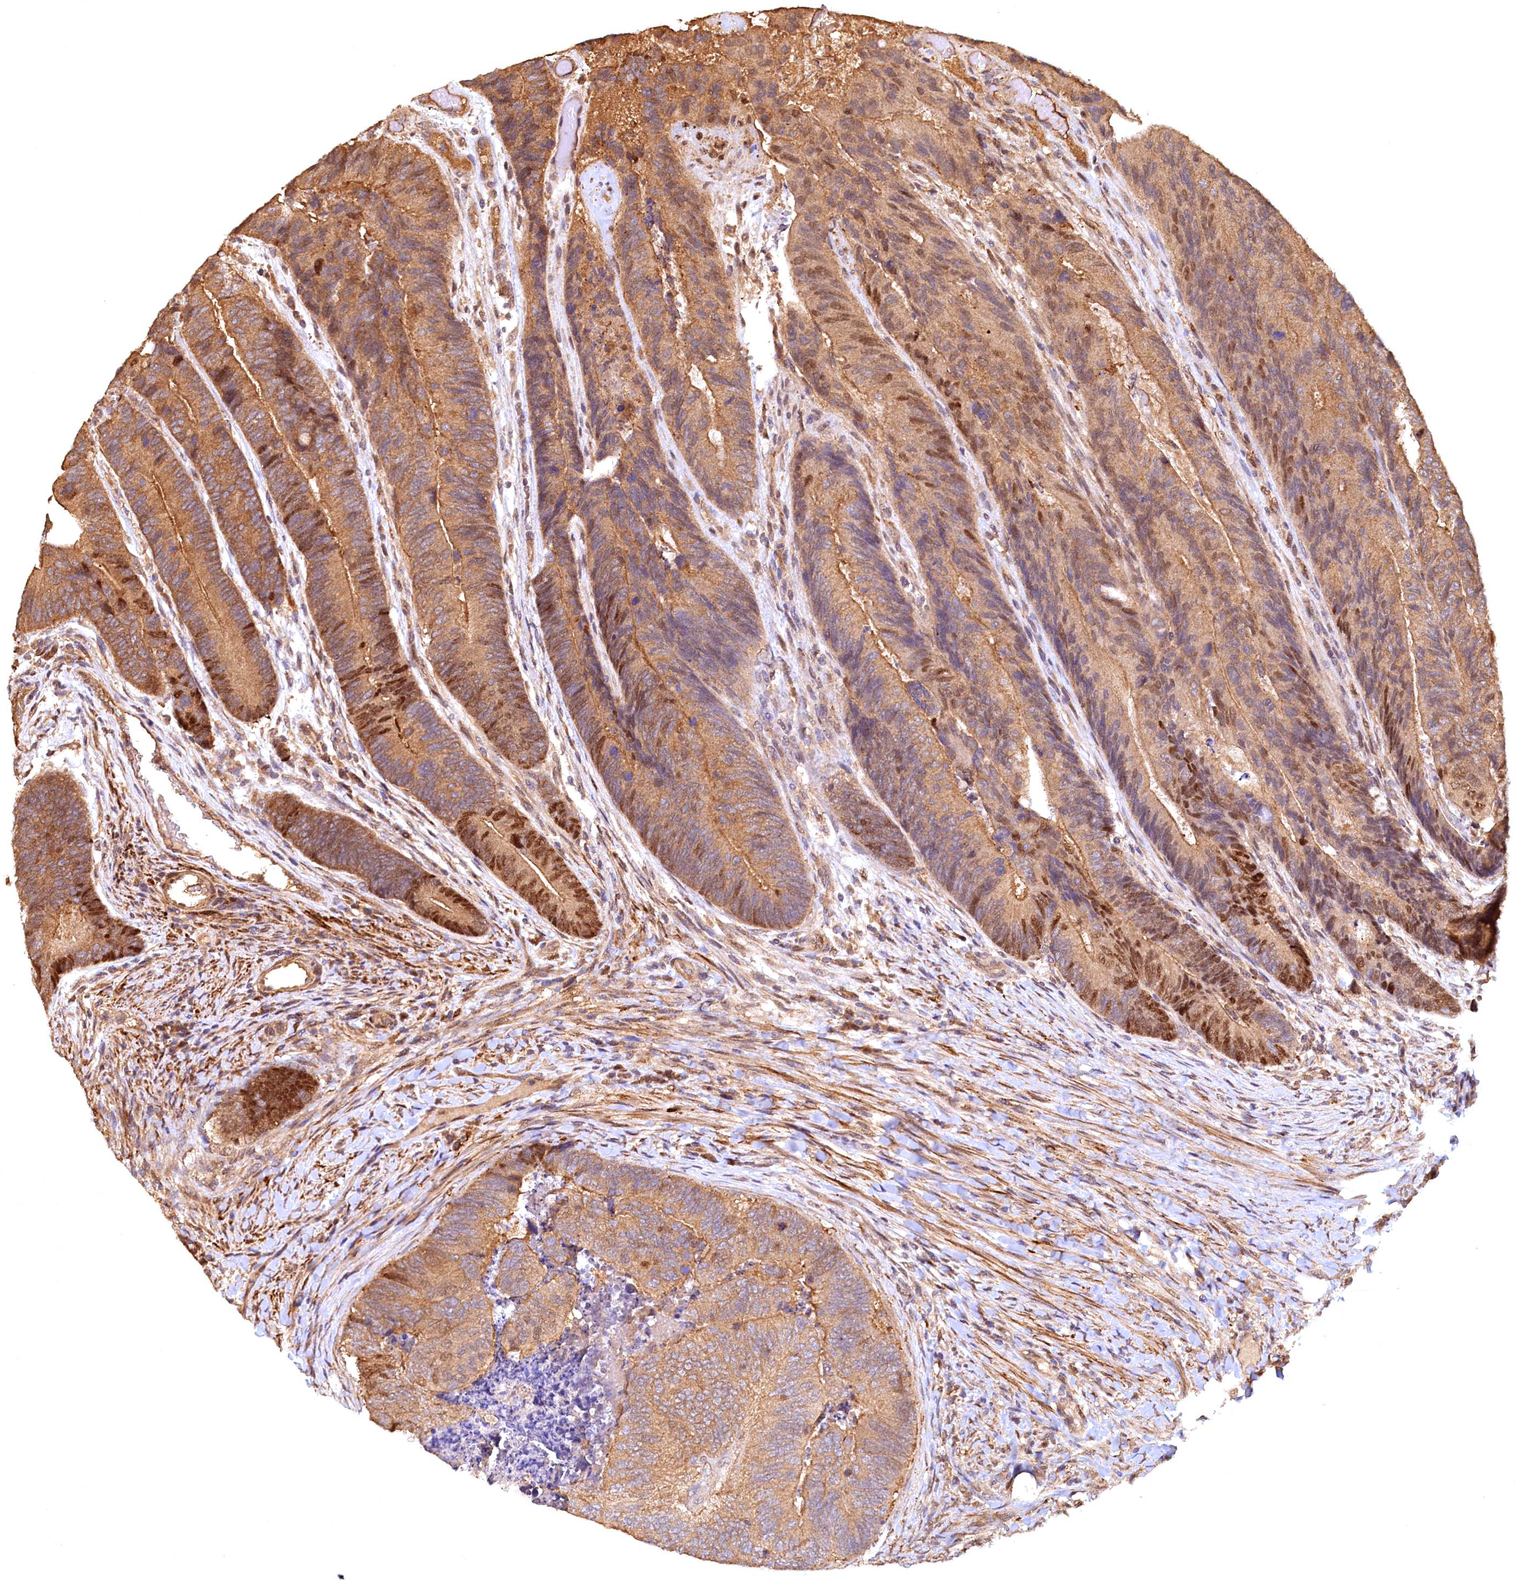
{"staining": {"intensity": "moderate", "quantity": ">75%", "location": "cytoplasmic/membranous,nuclear"}, "tissue": "colorectal cancer", "cell_type": "Tumor cells", "image_type": "cancer", "snomed": [{"axis": "morphology", "description": "Adenocarcinoma, NOS"}, {"axis": "topography", "description": "Colon"}], "caption": "Protein expression analysis of colorectal adenocarcinoma demonstrates moderate cytoplasmic/membranous and nuclear expression in about >75% of tumor cells. The staining is performed using DAB (3,3'-diaminobenzidine) brown chromogen to label protein expression. The nuclei are counter-stained blue using hematoxylin.", "gene": "UBL7", "patient": {"sex": "female", "age": 67}}